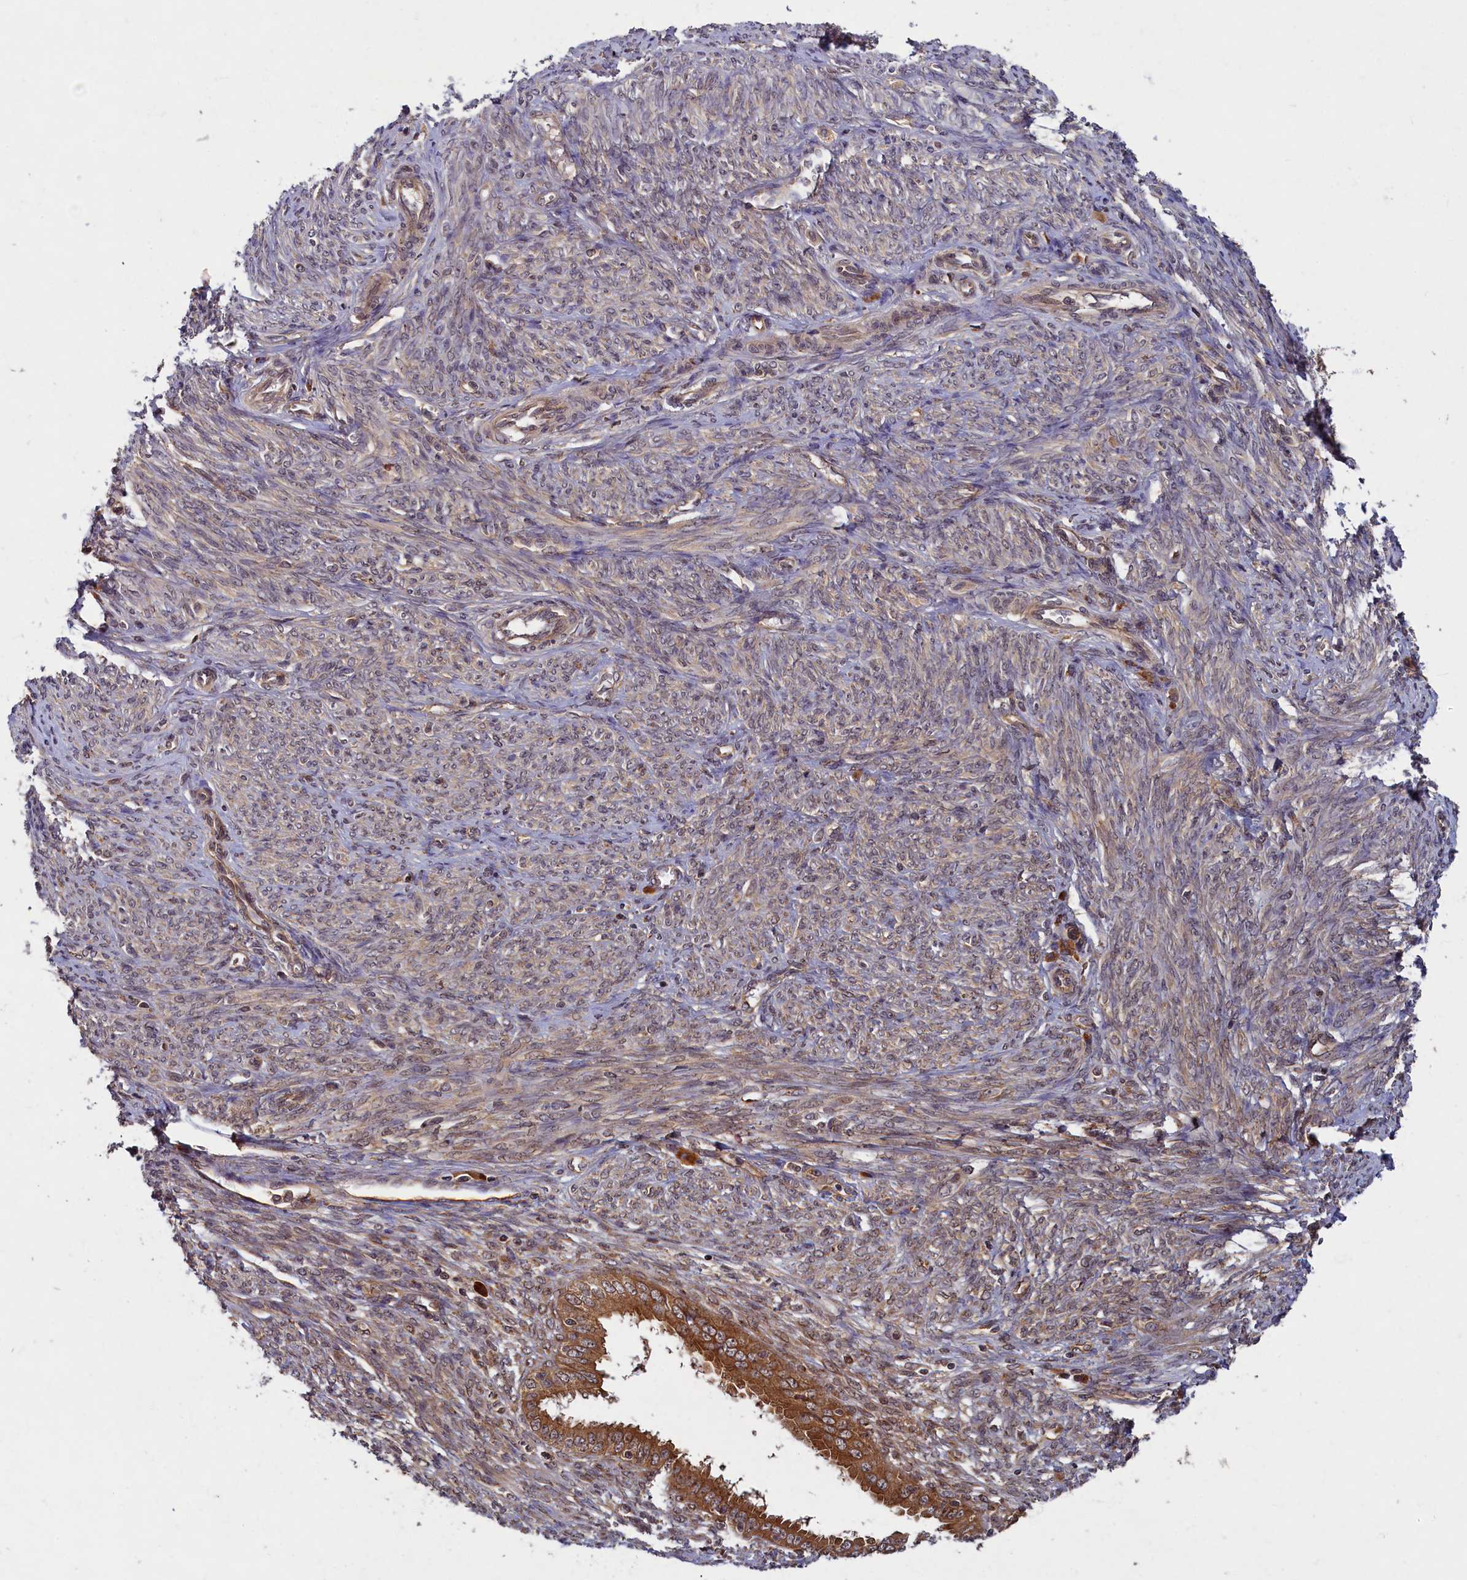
{"staining": {"intensity": "moderate", "quantity": ">75%", "location": "cytoplasmic/membranous"}, "tissue": "endometrial cancer", "cell_type": "Tumor cells", "image_type": "cancer", "snomed": [{"axis": "morphology", "description": "Adenocarcinoma, NOS"}, {"axis": "topography", "description": "Uterus"}], "caption": "IHC image of human endometrial cancer stained for a protein (brown), which shows medium levels of moderate cytoplasmic/membranous staining in about >75% of tumor cells.", "gene": "BICD1", "patient": {"sex": "female", "age": 77}}